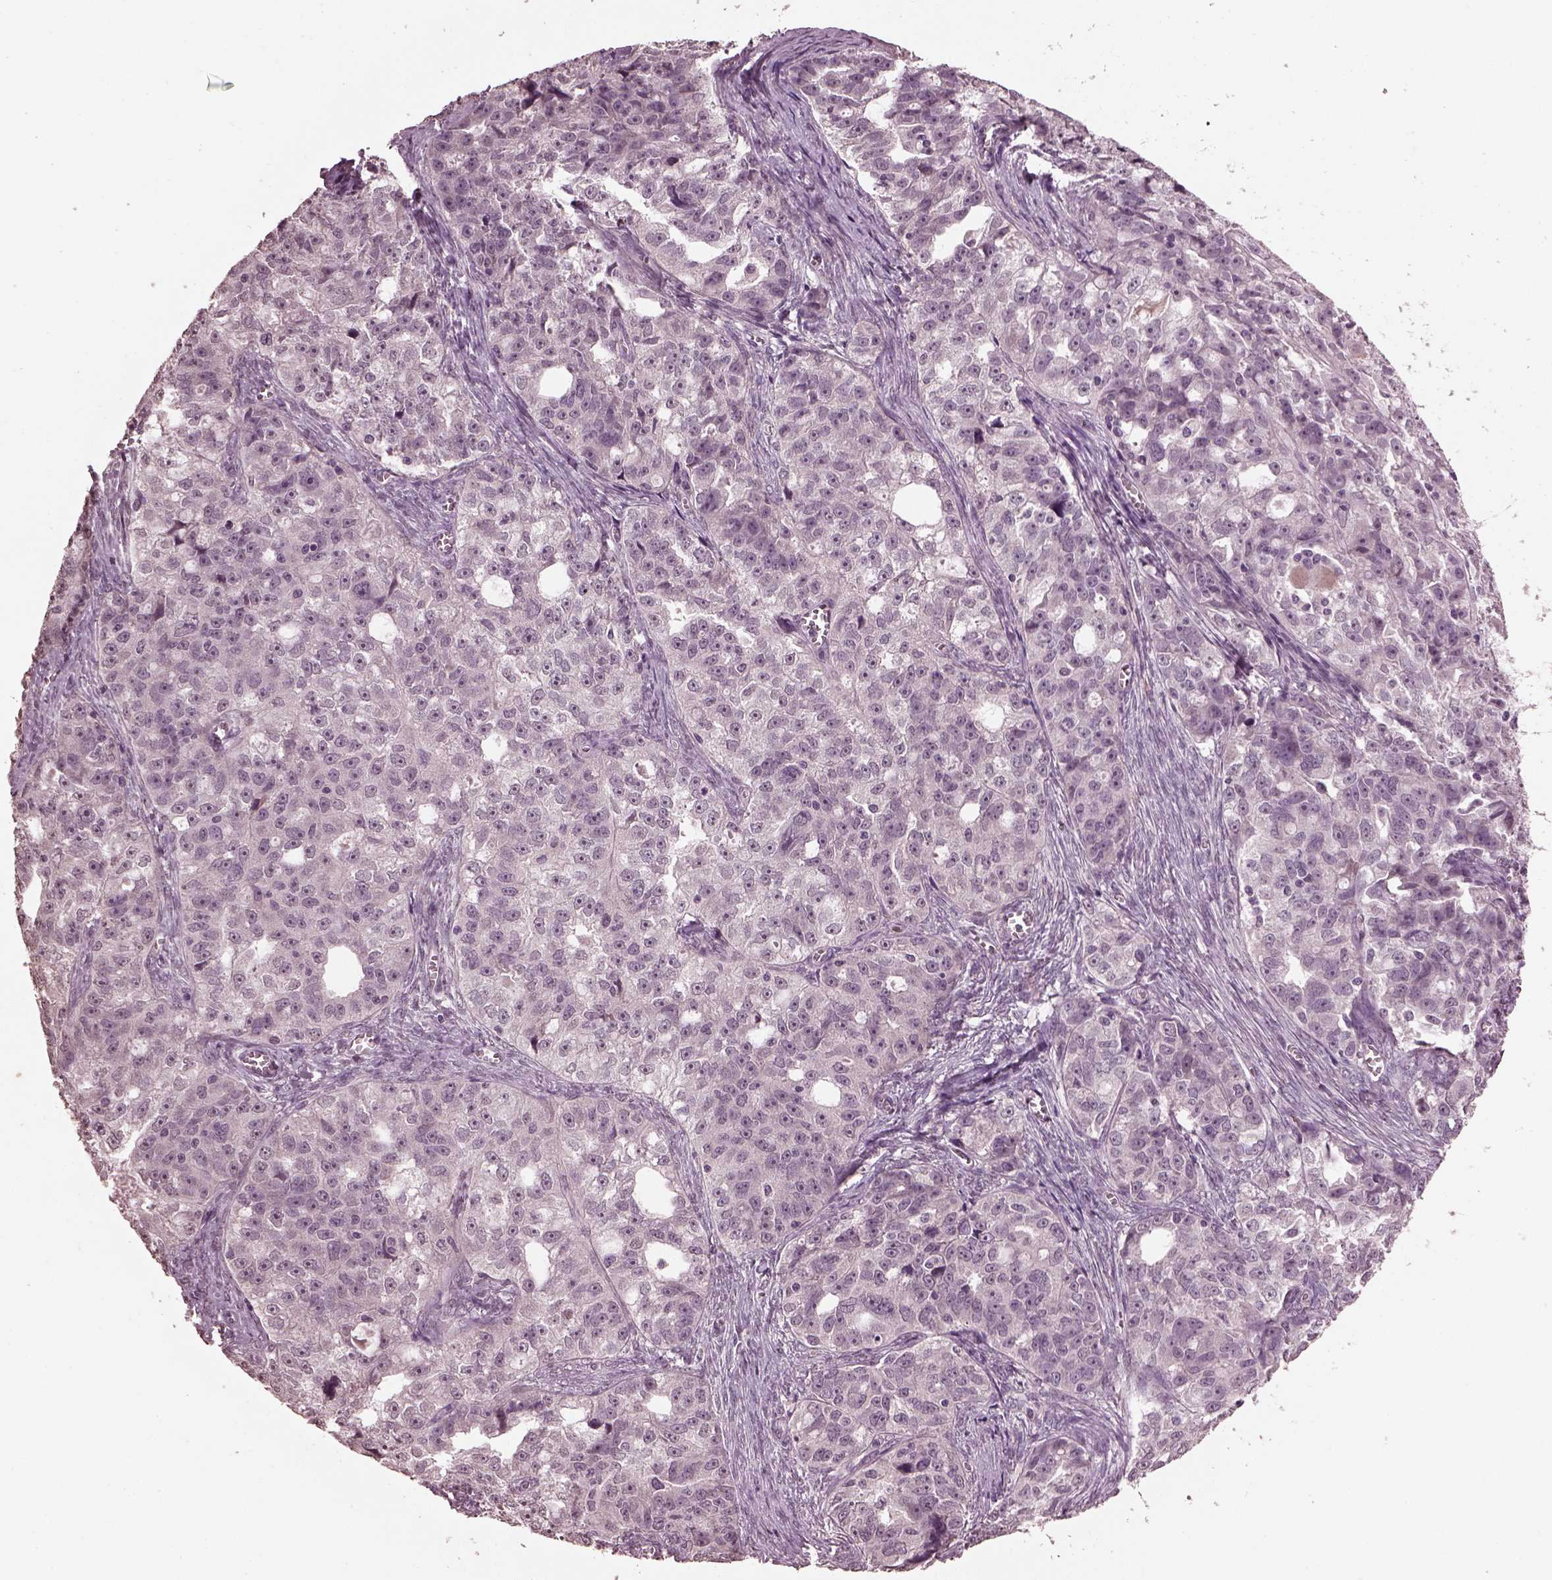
{"staining": {"intensity": "negative", "quantity": "none", "location": "none"}, "tissue": "ovarian cancer", "cell_type": "Tumor cells", "image_type": "cancer", "snomed": [{"axis": "morphology", "description": "Cystadenocarcinoma, serous, NOS"}, {"axis": "topography", "description": "Ovary"}], "caption": "Immunohistochemistry of ovarian cancer shows no staining in tumor cells.", "gene": "IL18RAP", "patient": {"sex": "female", "age": 51}}